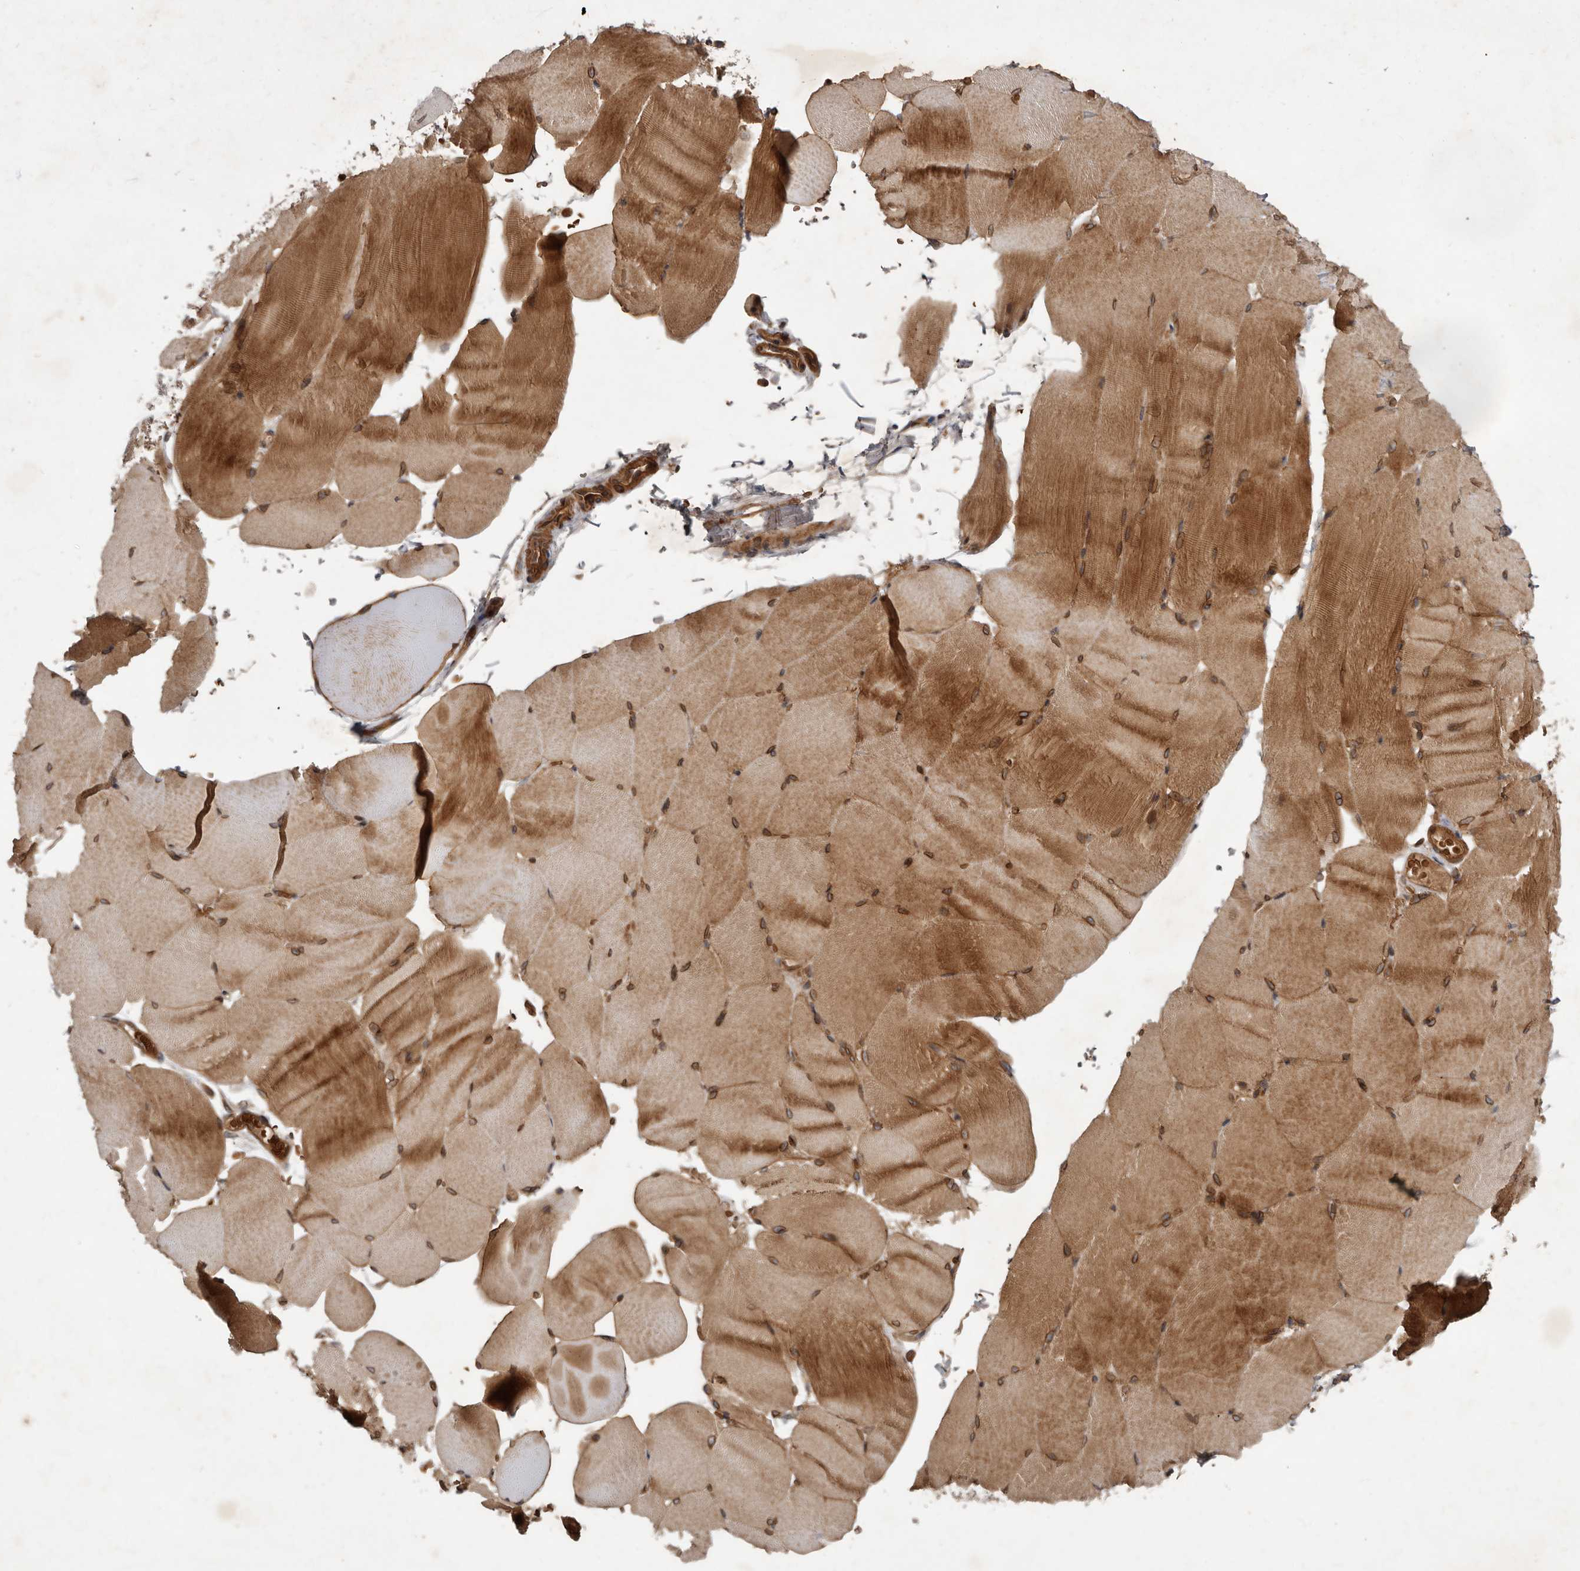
{"staining": {"intensity": "moderate", "quantity": "25%-75%", "location": "cytoplasmic/membranous,nuclear"}, "tissue": "skeletal muscle", "cell_type": "Myocytes", "image_type": "normal", "snomed": [{"axis": "morphology", "description": "Normal tissue, NOS"}, {"axis": "topography", "description": "Skeletal muscle"}, {"axis": "topography", "description": "Parathyroid gland"}], "caption": "This micrograph reveals immunohistochemistry (IHC) staining of benign human skeletal muscle, with medium moderate cytoplasmic/membranous,nuclear expression in approximately 25%-75% of myocytes.", "gene": "STK36", "patient": {"sex": "female", "age": 37}}